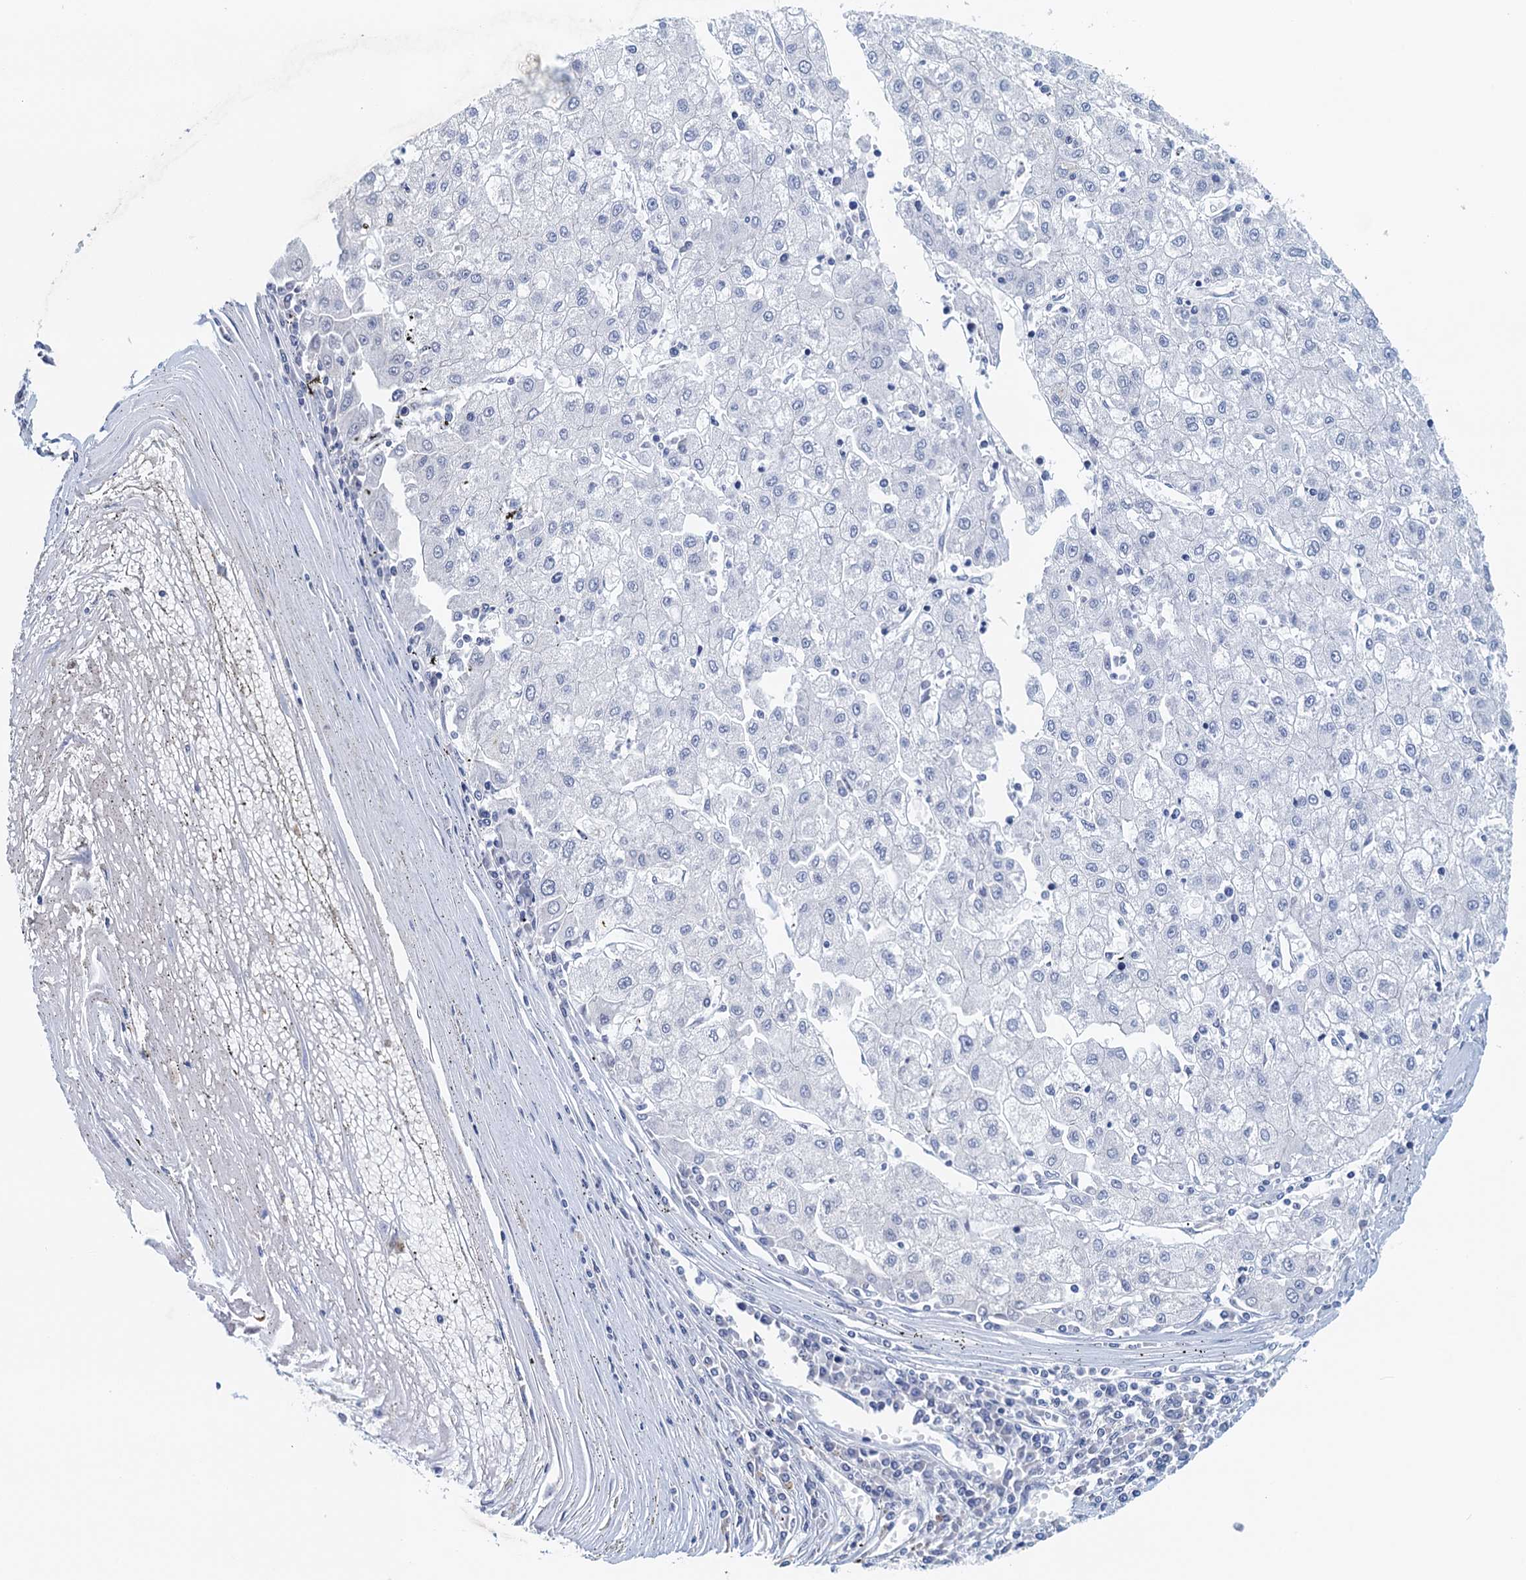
{"staining": {"intensity": "negative", "quantity": "none", "location": "none"}, "tissue": "liver cancer", "cell_type": "Tumor cells", "image_type": "cancer", "snomed": [{"axis": "morphology", "description": "Carcinoma, Hepatocellular, NOS"}, {"axis": "topography", "description": "Liver"}], "caption": "A micrograph of human liver hepatocellular carcinoma is negative for staining in tumor cells.", "gene": "CYP51A1", "patient": {"sex": "male", "age": 72}}